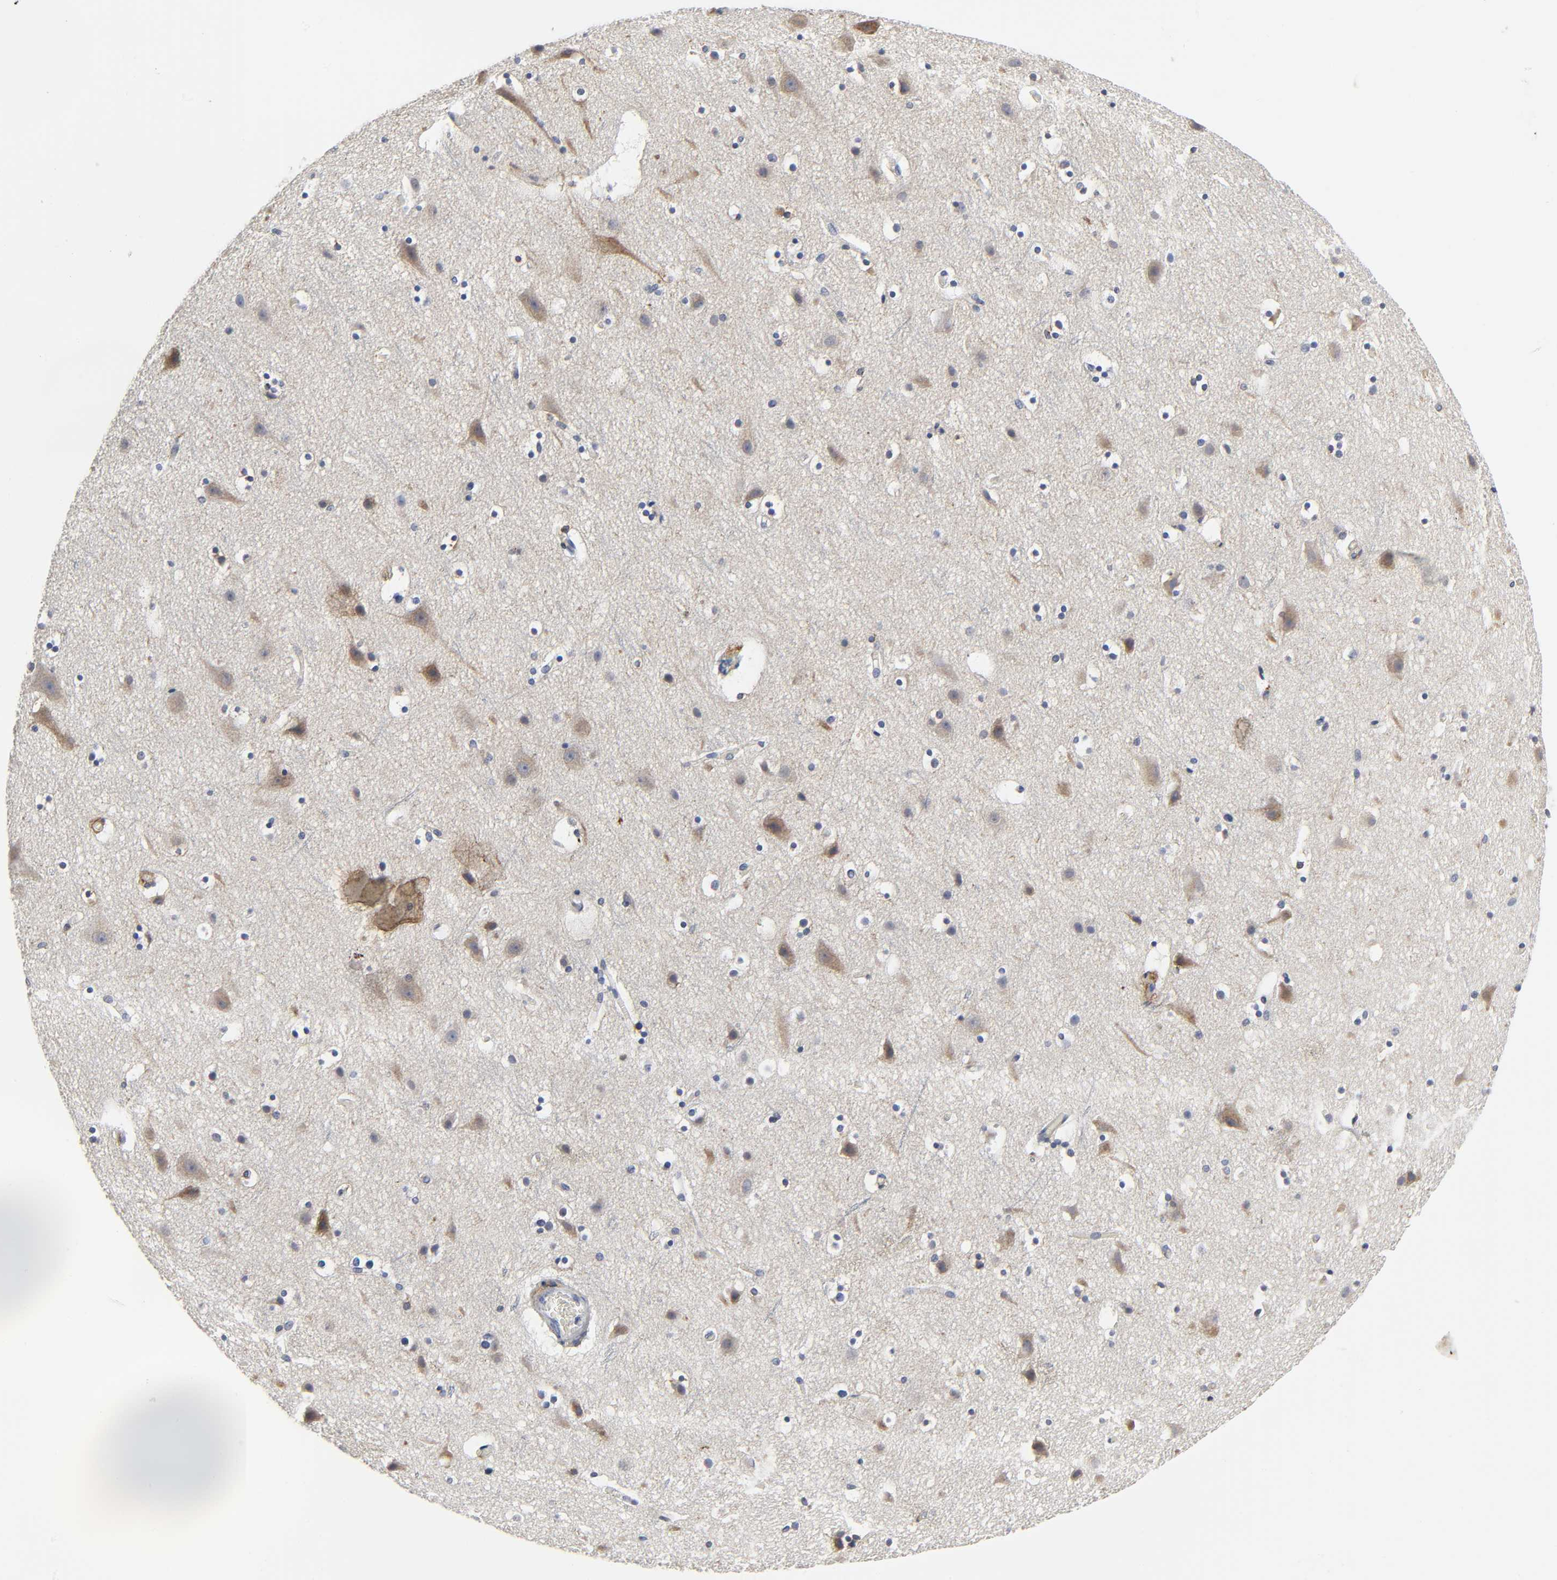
{"staining": {"intensity": "moderate", "quantity": ">75%", "location": "cytoplasmic/membranous"}, "tissue": "cerebral cortex", "cell_type": "Endothelial cells", "image_type": "normal", "snomed": [{"axis": "morphology", "description": "Normal tissue, NOS"}, {"axis": "topography", "description": "Cerebral cortex"}], "caption": "Normal cerebral cortex was stained to show a protein in brown. There is medium levels of moderate cytoplasmic/membranous expression in approximately >75% of endothelial cells. (IHC, brightfield microscopy, high magnification).", "gene": "LRP1", "patient": {"sex": "male", "age": 62}}